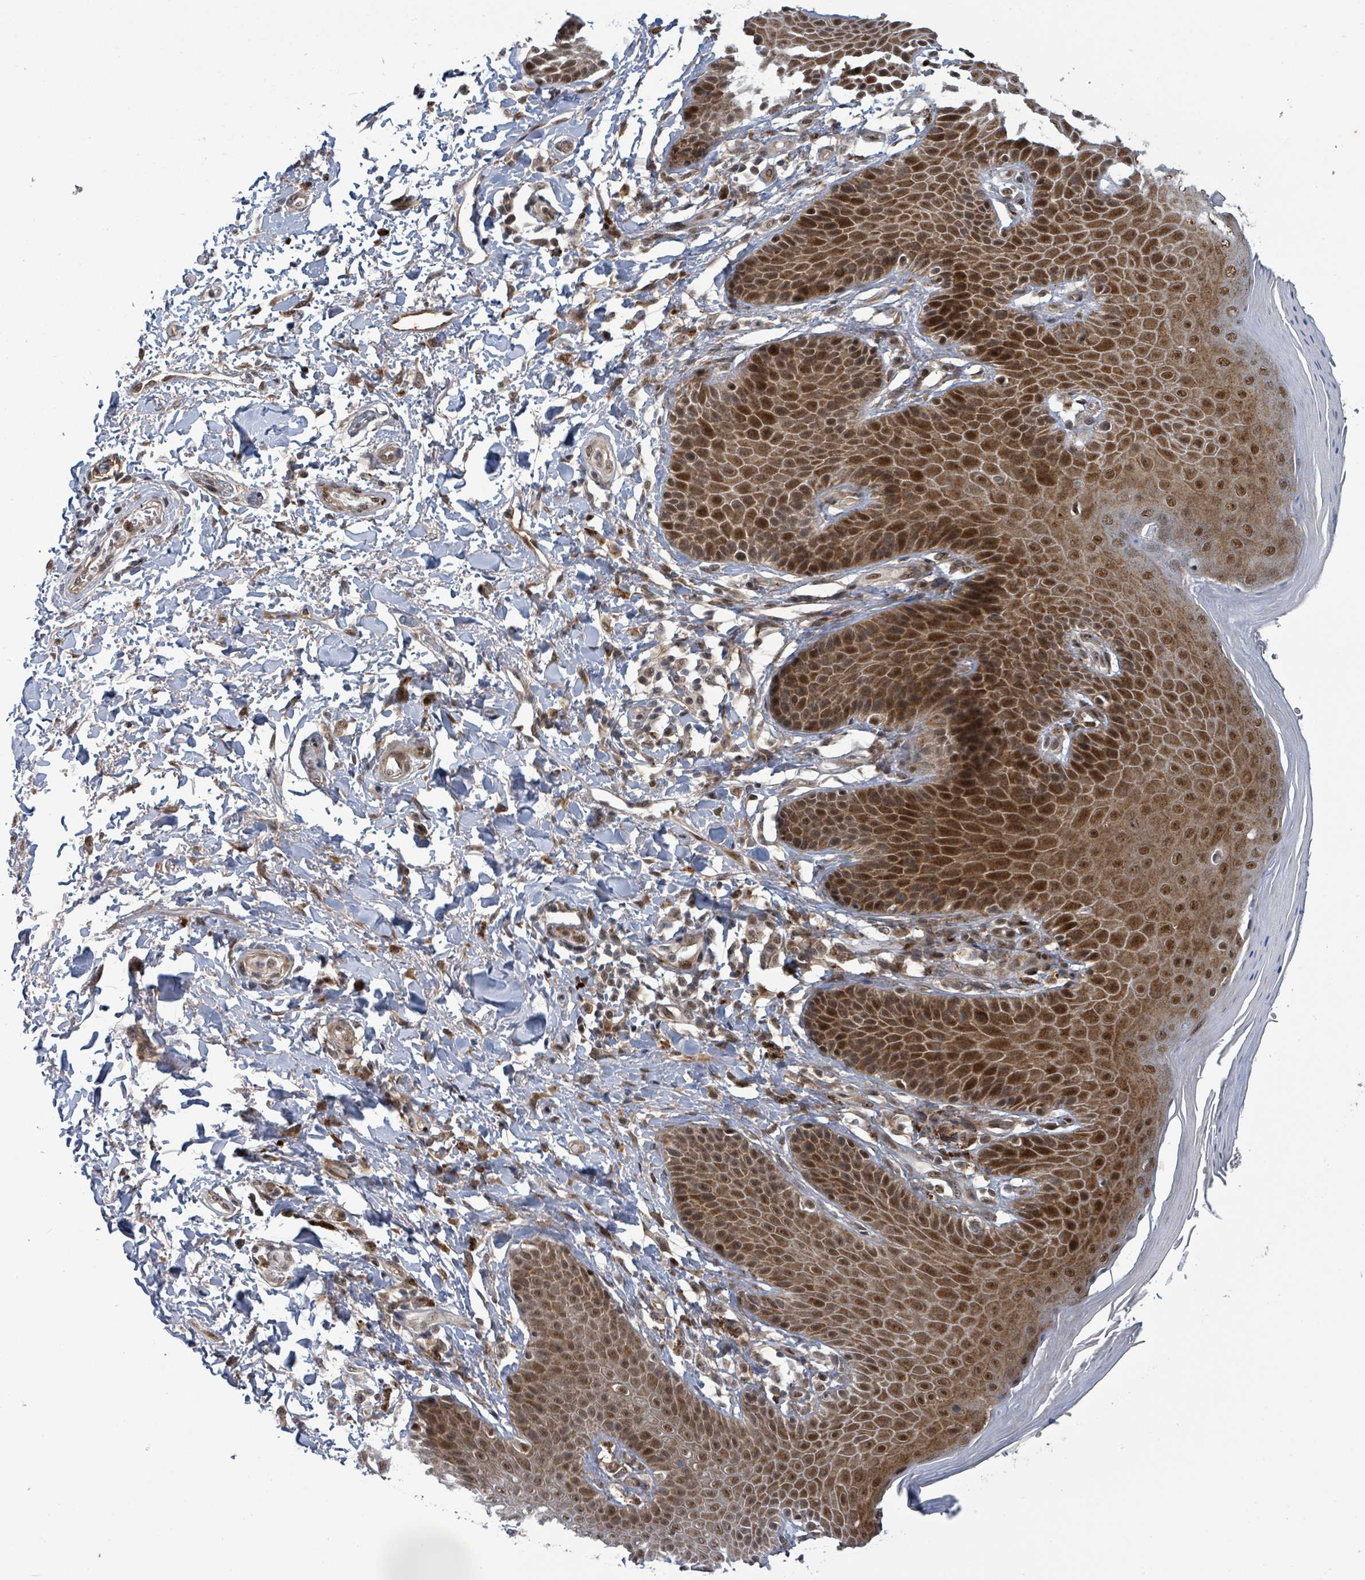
{"staining": {"intensity": "strong", "quantity": ">75%", "location": "cytoplasmic/membranous,nuclear"}, "tissue": "skin", "cell_type": "Epidermal cells", "image_type": "normal", "snomed": [{"axis": "morphology", "description": "Normal tissue, NOS"}, {"axis": "topography", "description": "Peripheral nerve tissue"}], "caption": "An image of human skin stained for a protein demonstrates strong cytoplasmic/membranous,nuclear brown staining in epidermal cells.", "gene": "GTF3C1", "patient": {"sex": "male", "age": 51}}